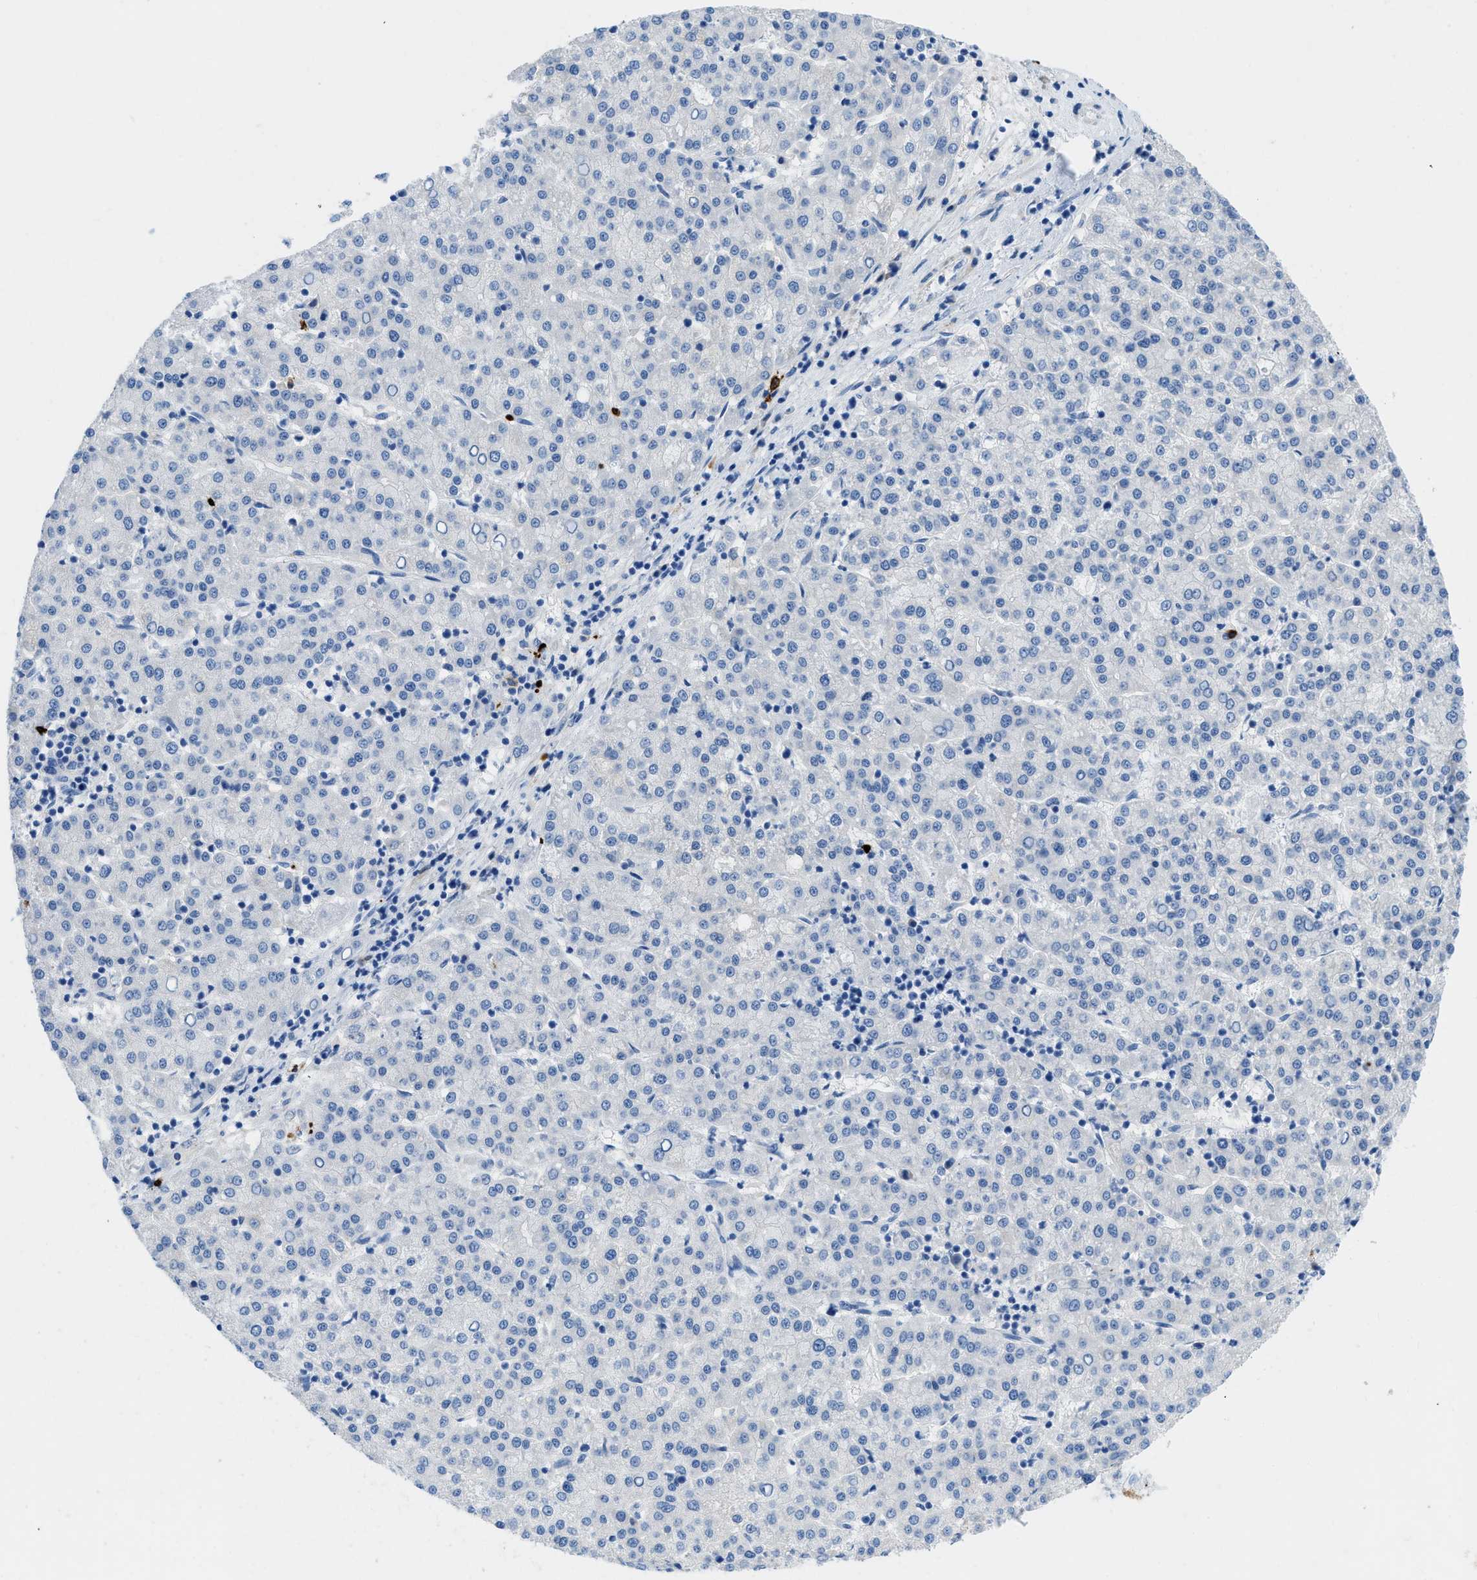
{"staining": {"intensity": "negative", "quantity": "none", "location": "none"}, "tissue": "liver cancer", "cell_type": "Tumor cells", "image_type": "cancer", "snomed": [{"axis": "morphology", "description": "Carcinoma, Hepatocellular, NOS"}, {"axis": "topography", "description": "Liver"}], "caption": "Histopathology image shows no significant protein staining in tumor cells of hepatocellular carcinoma (liver).", "gene": "XCR1", "patient": {"sex": "female", "age": 58}}